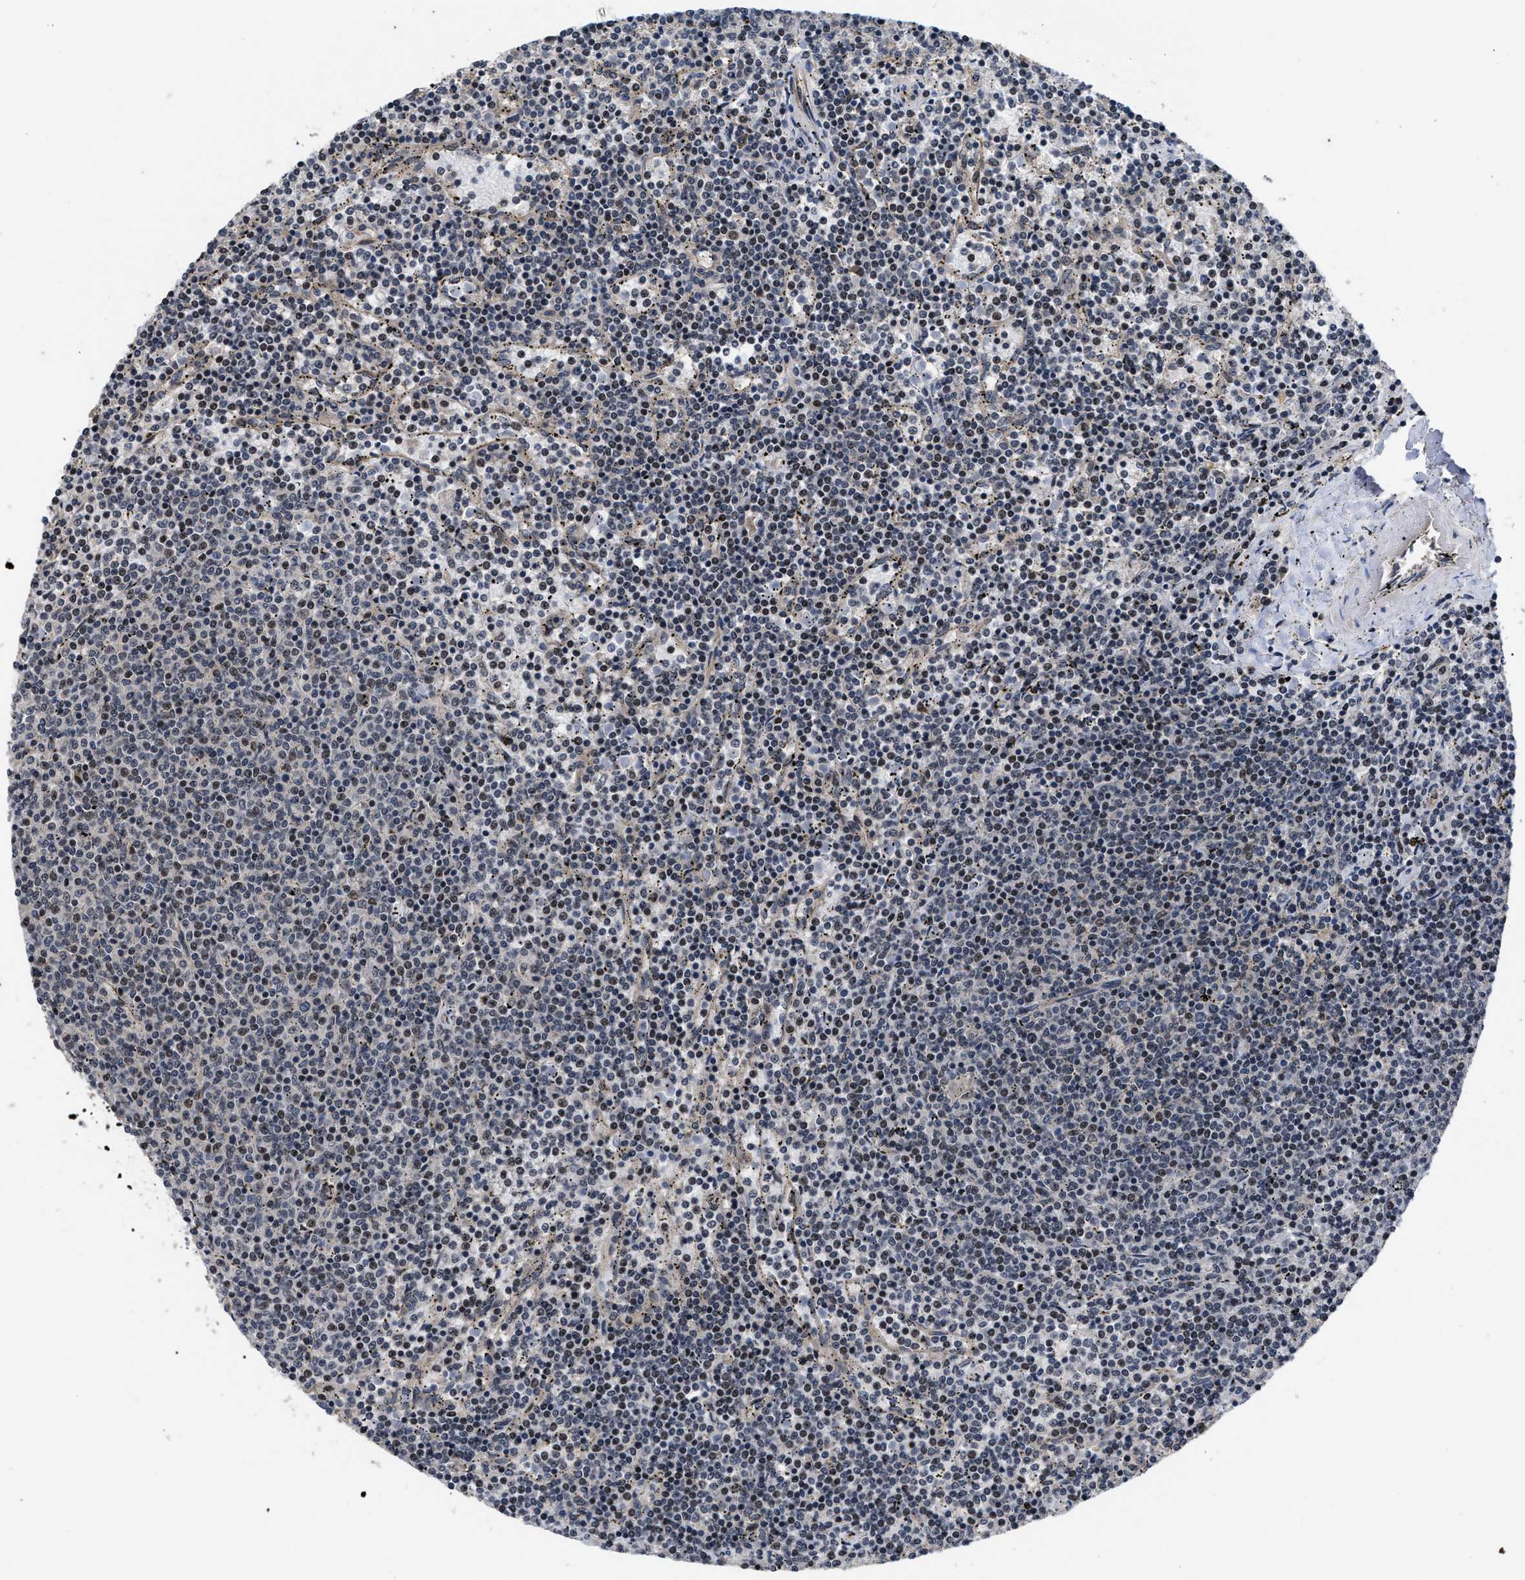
{"staining": {"intensity": "negative", "quantity": "none", "location": "none"}, "tissue": "lymphoma", "cell_type": "Tumor cells", "image_type": "cancer", "snomed": [{"axis": "morphology", "description": "Malignant lymphoma, non-Hodgkin's type, Low grade"}, {"axis": "topography", "description": "Spleen"}], "caption": "Protein analysis of lymphoma displays no significant staining in tumor cells. (DAB (3,3'-diaminobenzidine) IHC visualized using brightfield microscopy, high magnification).", "gene": "DNAJC14", "patient": {"sex": "female", "age": 50}}